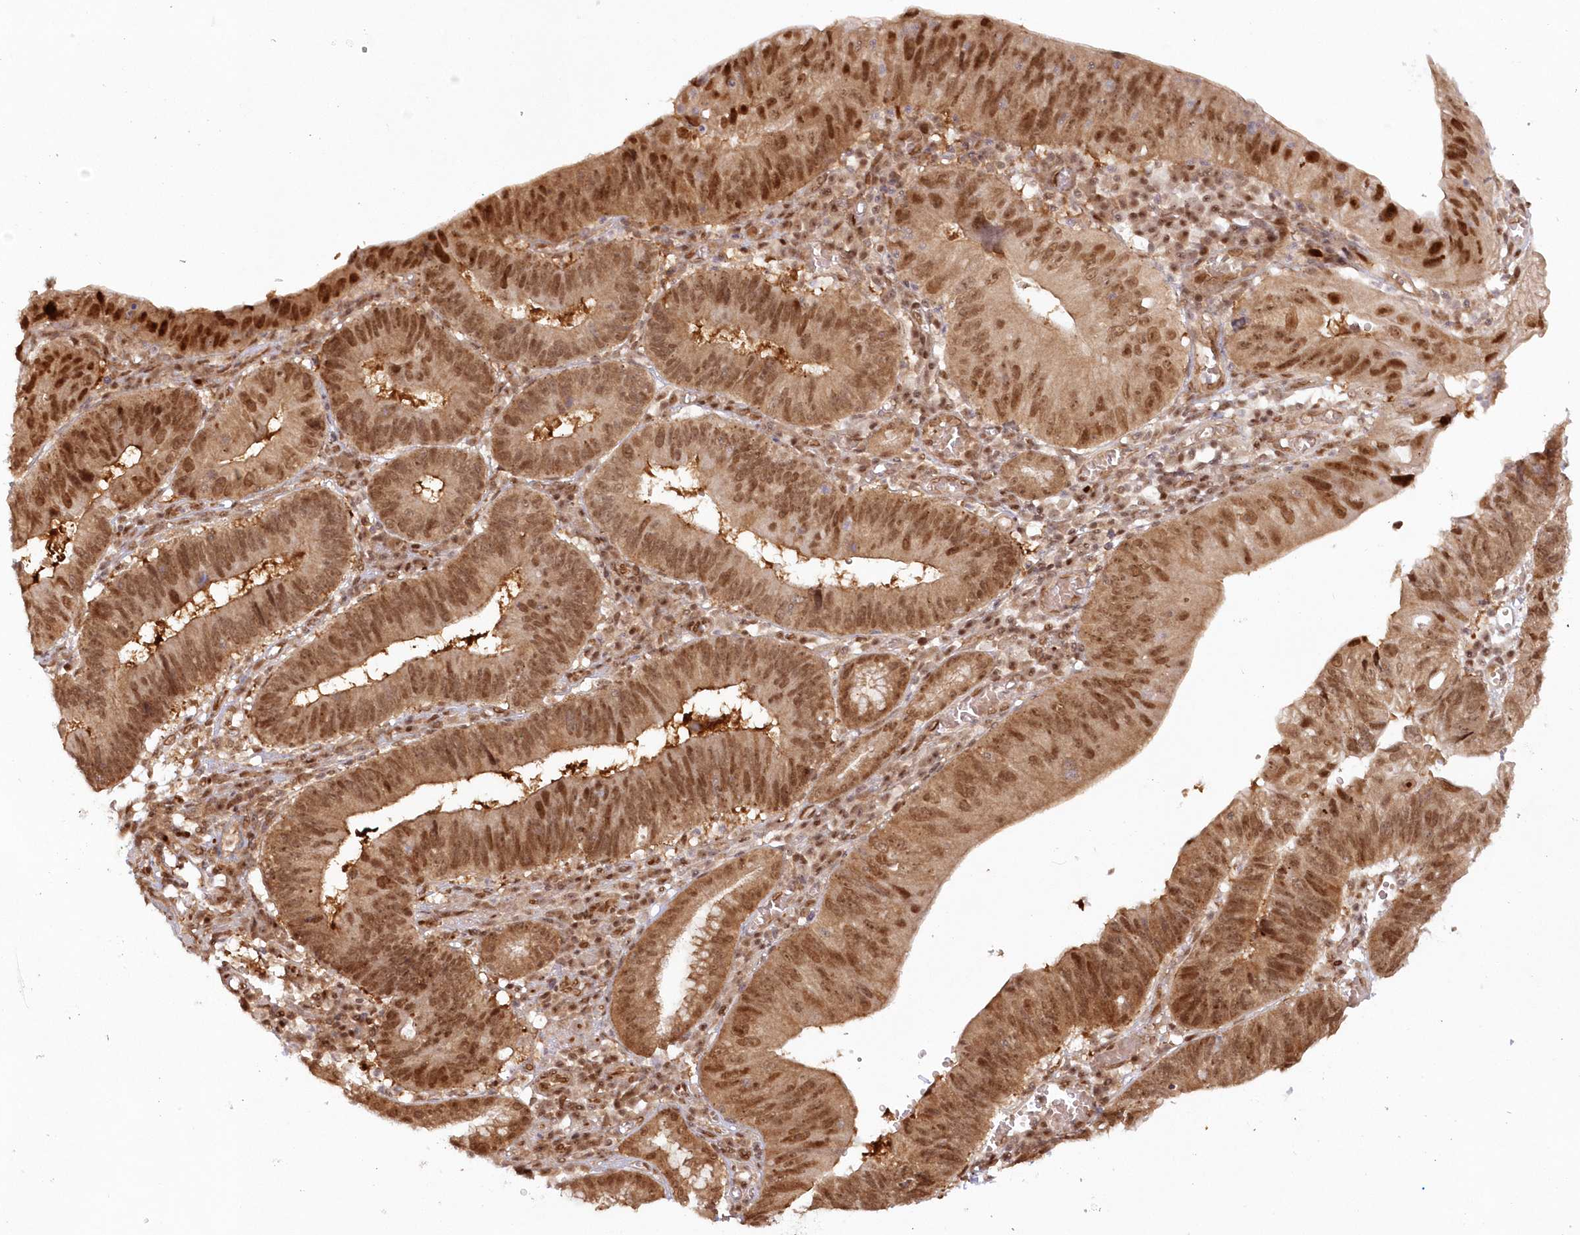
{"staining": {"intensity": "moderate", "quantity": ">75%", "location": "cytoplasmic/membranous,nuclear"}, "tissue": "stomach cancer", "cell_type": "Tumor cells", "image_type": "cancer", "snomed": [{"axis": "morphology", "description": "Adenocarcinoma, NOS"}, {"axis": "topography", "description": "Stomach"}], "caption": "Tumor cells show moderate cytoplasmic/membranous and nuclear staining in about >75% of cells in stomach cancer. The staining is performed using DAB (3,3'-diaminobenzidine) brown chromogen to label protein expression. The nuclei are counter-stained blue using hematoxylin.", "gene": "TOGARAM2", "patient": {"sex": "male", "age": 59}}